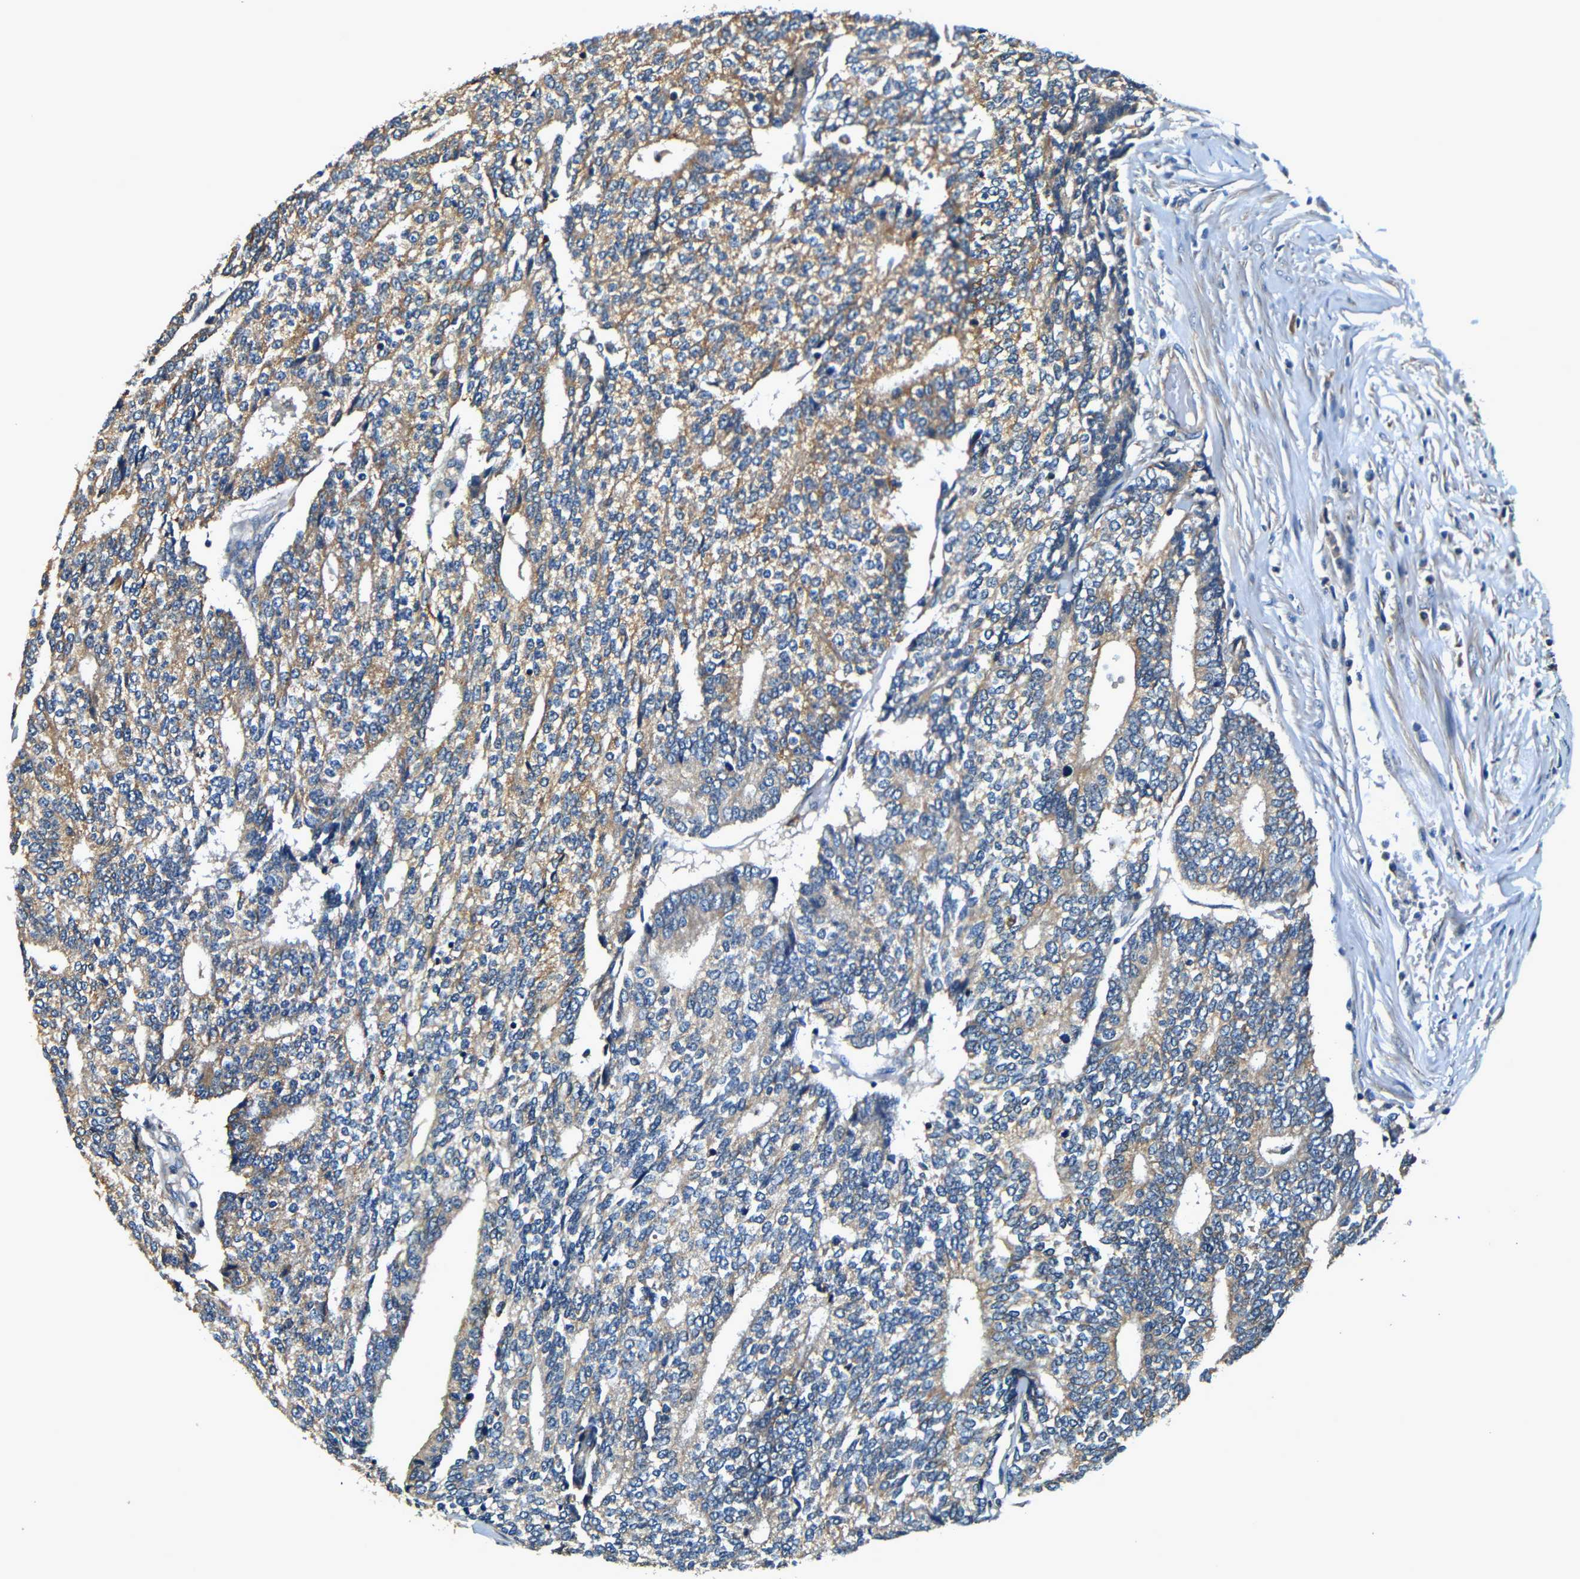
{"staining": {"intensity": "moderate", "quantity": ">75%", "location": "cytoplasmic/membranous"}, "tissue": "prostate cancer", "cell_type": "Tumor cells", "image_type": "cancer", "snomed": [{"axis": "morphology", "description": "Normal tissue, NOS"}, {"axis": "morphology", "description": "Adenocarcinoma, High grade"}, {"axis": "topography", "description": "Prostate"}, {"axis": "topography", "description": "Seminal veicle"}], "caption": "DAB immunohistochemical staining of prostate cancer demonstrates moderate cytoplasmic/membranous protein staining in about >75% of tumor cells.", "gene": "MTX1", "patient": {"sex": "male", "age": 55}}